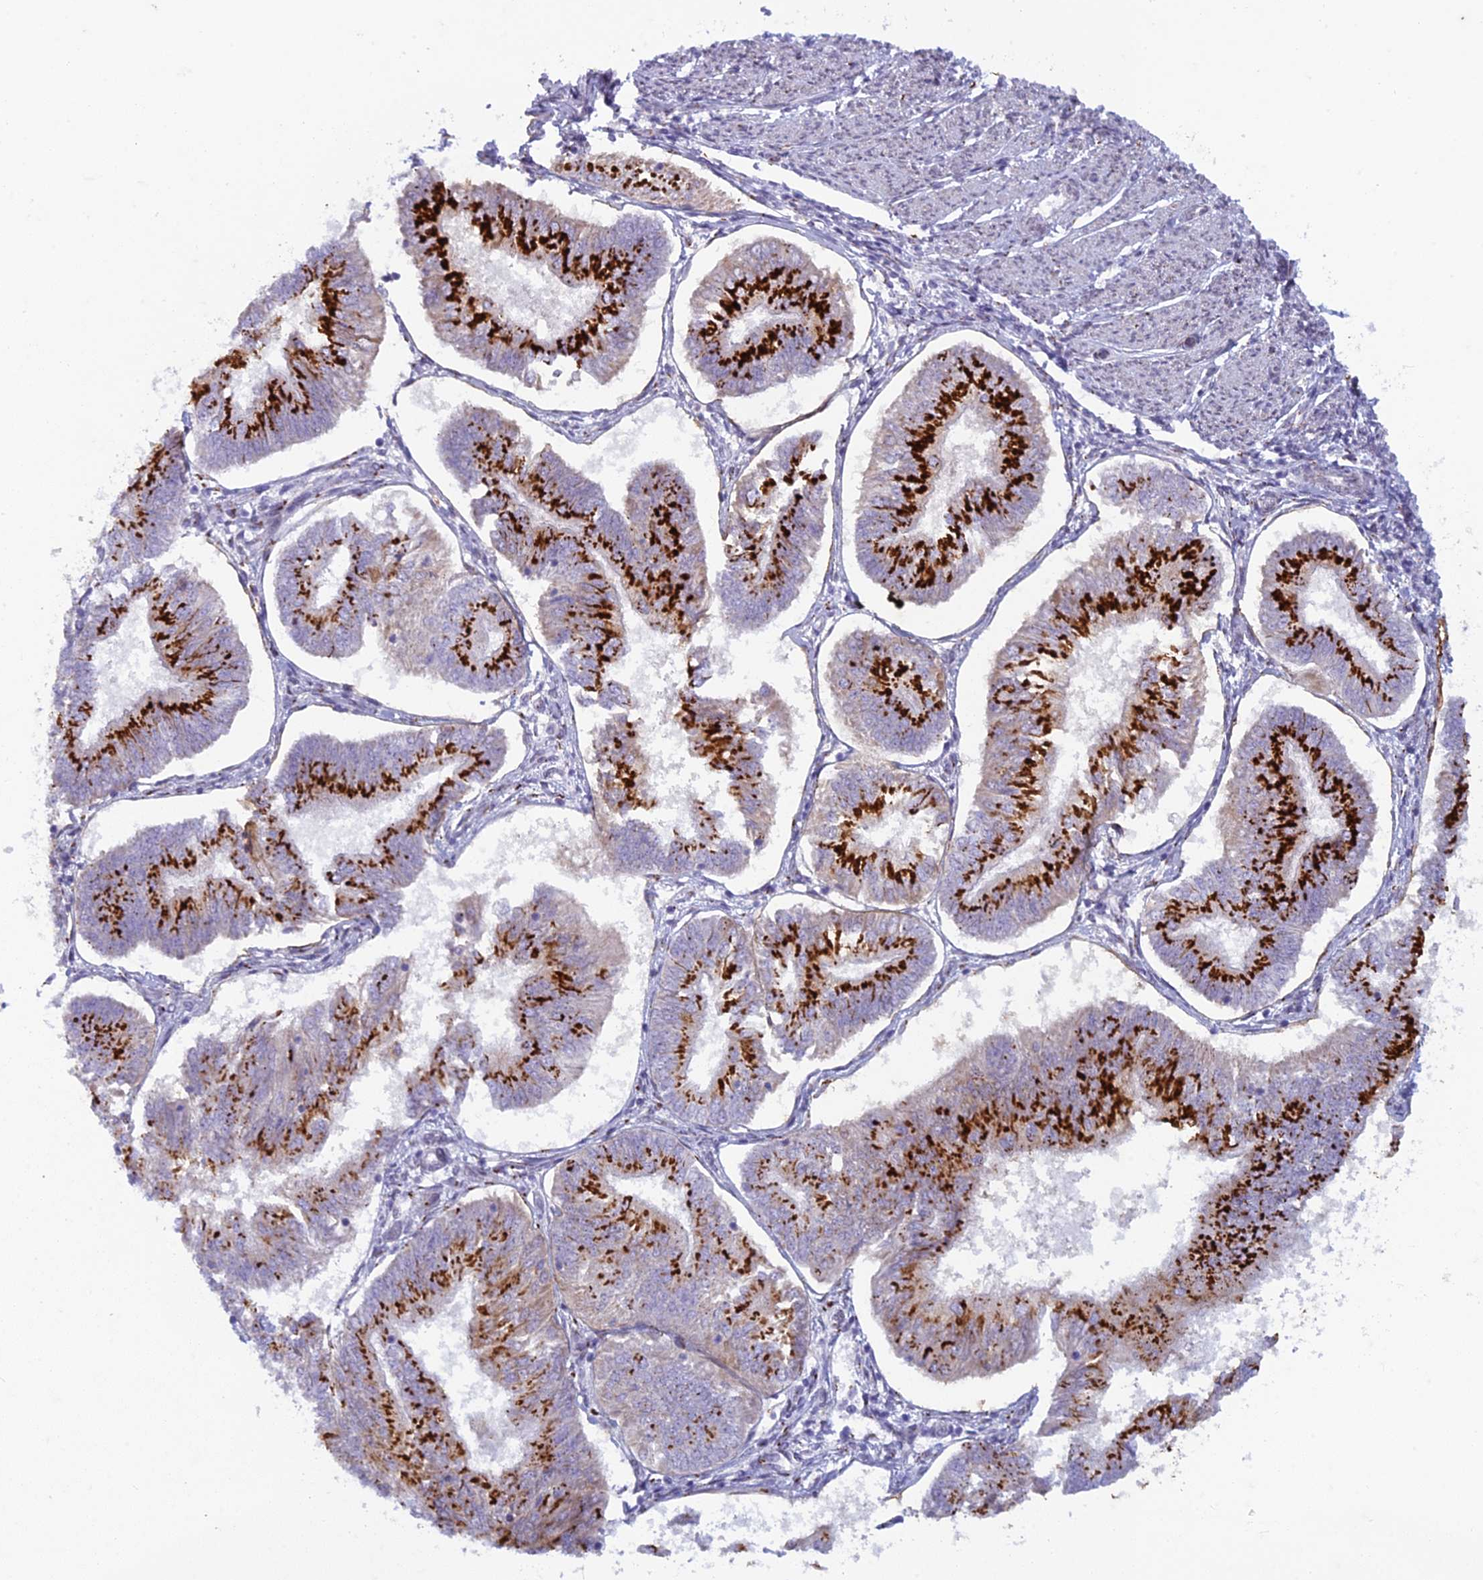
{"staining": {"intensity": "strong", "quantity": ">75%", "location": "cytoplasmic/membranous"}, "tissue": "endometrial cancer", "cell_type": "Tumor cells", "image_type": "cancer", "snomed": [{"axis": "morphology", "description": "Adenocarcinoma, NOS"}, {"axis": "topography", "description": "Endometrium"}], "caption": "Strong cytoplasmic/membranous protein expression is seen in about >75% of tumor cells in adenocarcinoma (endometrial).", "gene": "FAM3C", "patient": {"sex": "female", "age": 58}}